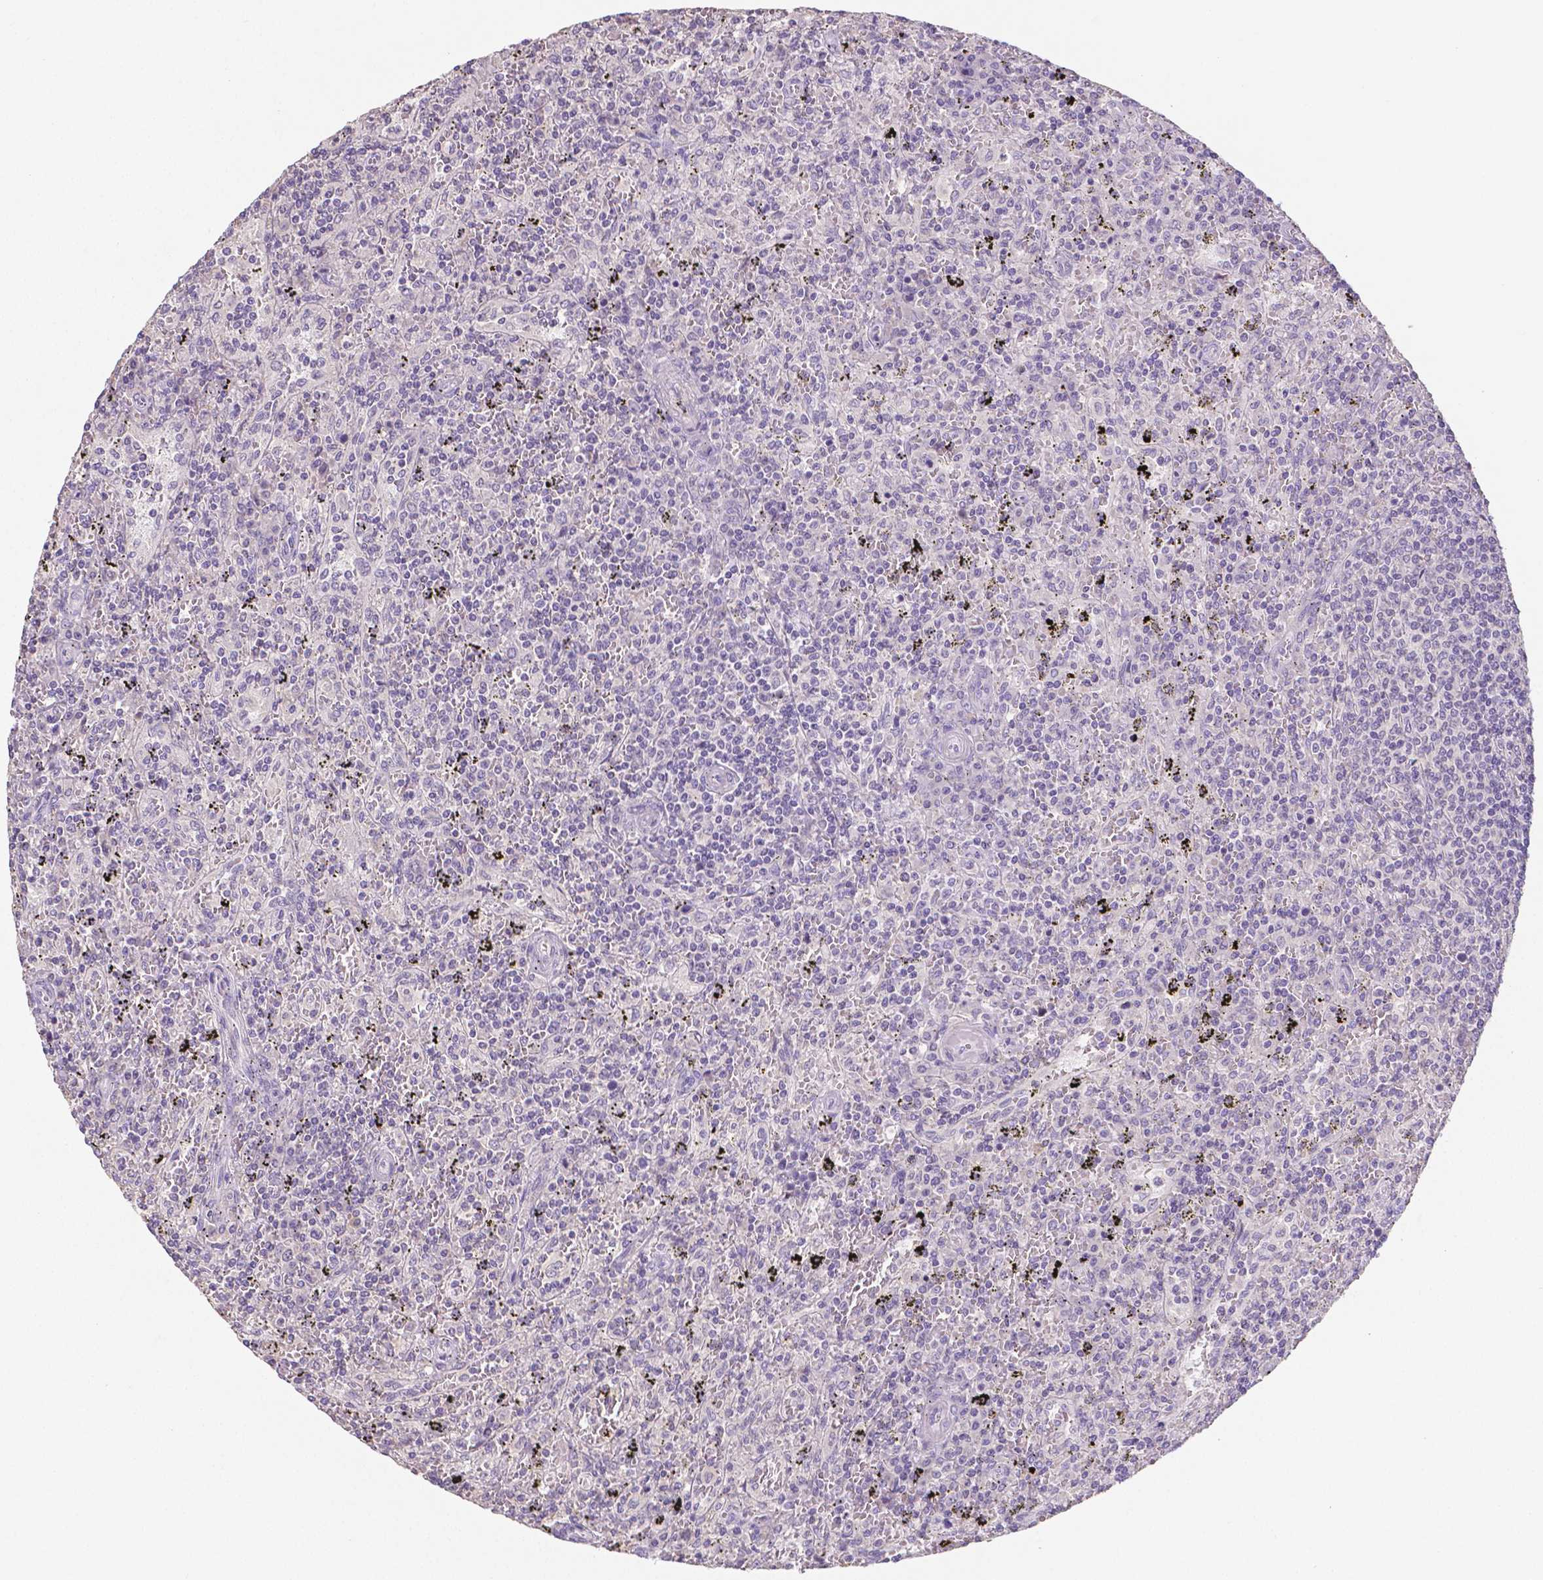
{"staining": {"intensity": "negative", "quantity": "none", "location": "none"}, "tissue": "lymphoma", "cell_type": "Tumor cells", "image_type": "cancer", "snomed": [{"axis": "morphology", "description": "Malignant lymphoma, non-Hodgkin's type, Low grade"}, {"axis": "topography", "description": "Spleen"}], "caption": "Immunohistochemistry of low-grade malignant lymphoma, non-Hodgkin's type demonstrates no positivity in tumor cells.", "gene": "CRMP1", "patient": {"sex": "male", "age": 62}}